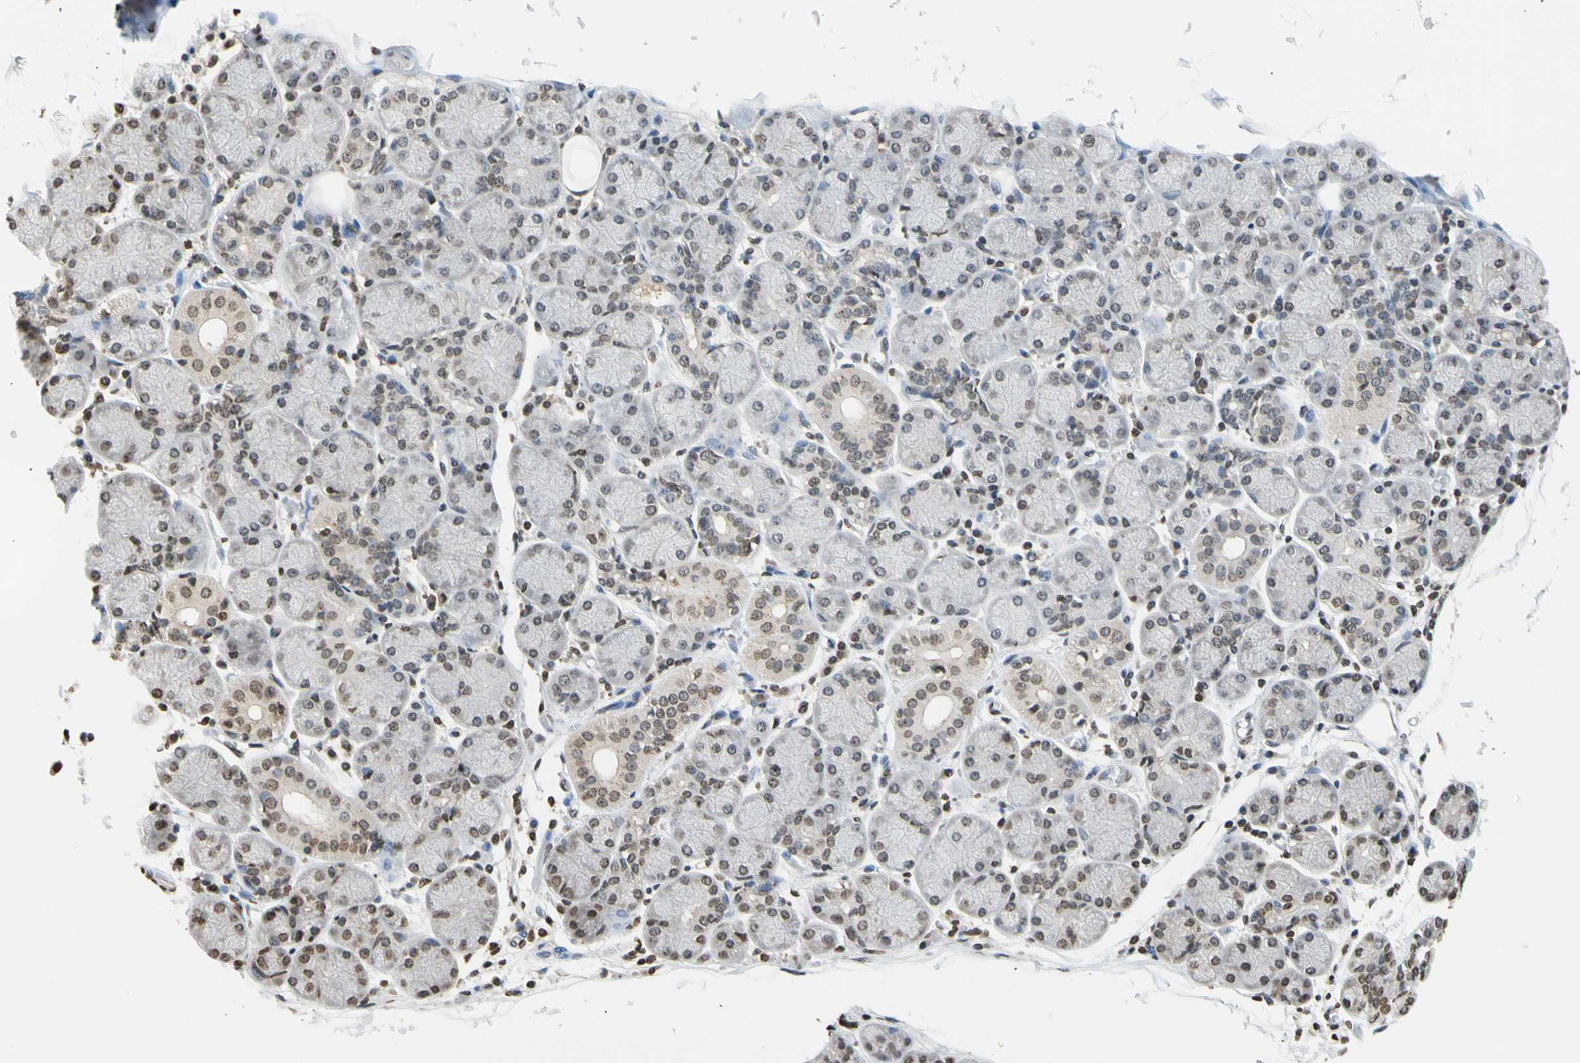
{"staining": {"intensity": "weak", "quantity": "25%-75%", "location": "cytoplasmic/membranous,nuclear"}, "tissue": "salivary gland", "cell_type": "Glandular cells", "image_type": "normal", "snomed": [{"axis": "morphology", "description": "Normal tissue, NOS"}, {"axis": "topography", "description": "Salivary gland"}], "caption": "Immunohistochemical staining of normal salivary gland demonstrates weak cytoplasmic/membranous,nuclear protein expression in approximately 25%-75% of glandular cells.", "gene": "GPX4", "patient": {"sex": "female", "age": 24}}